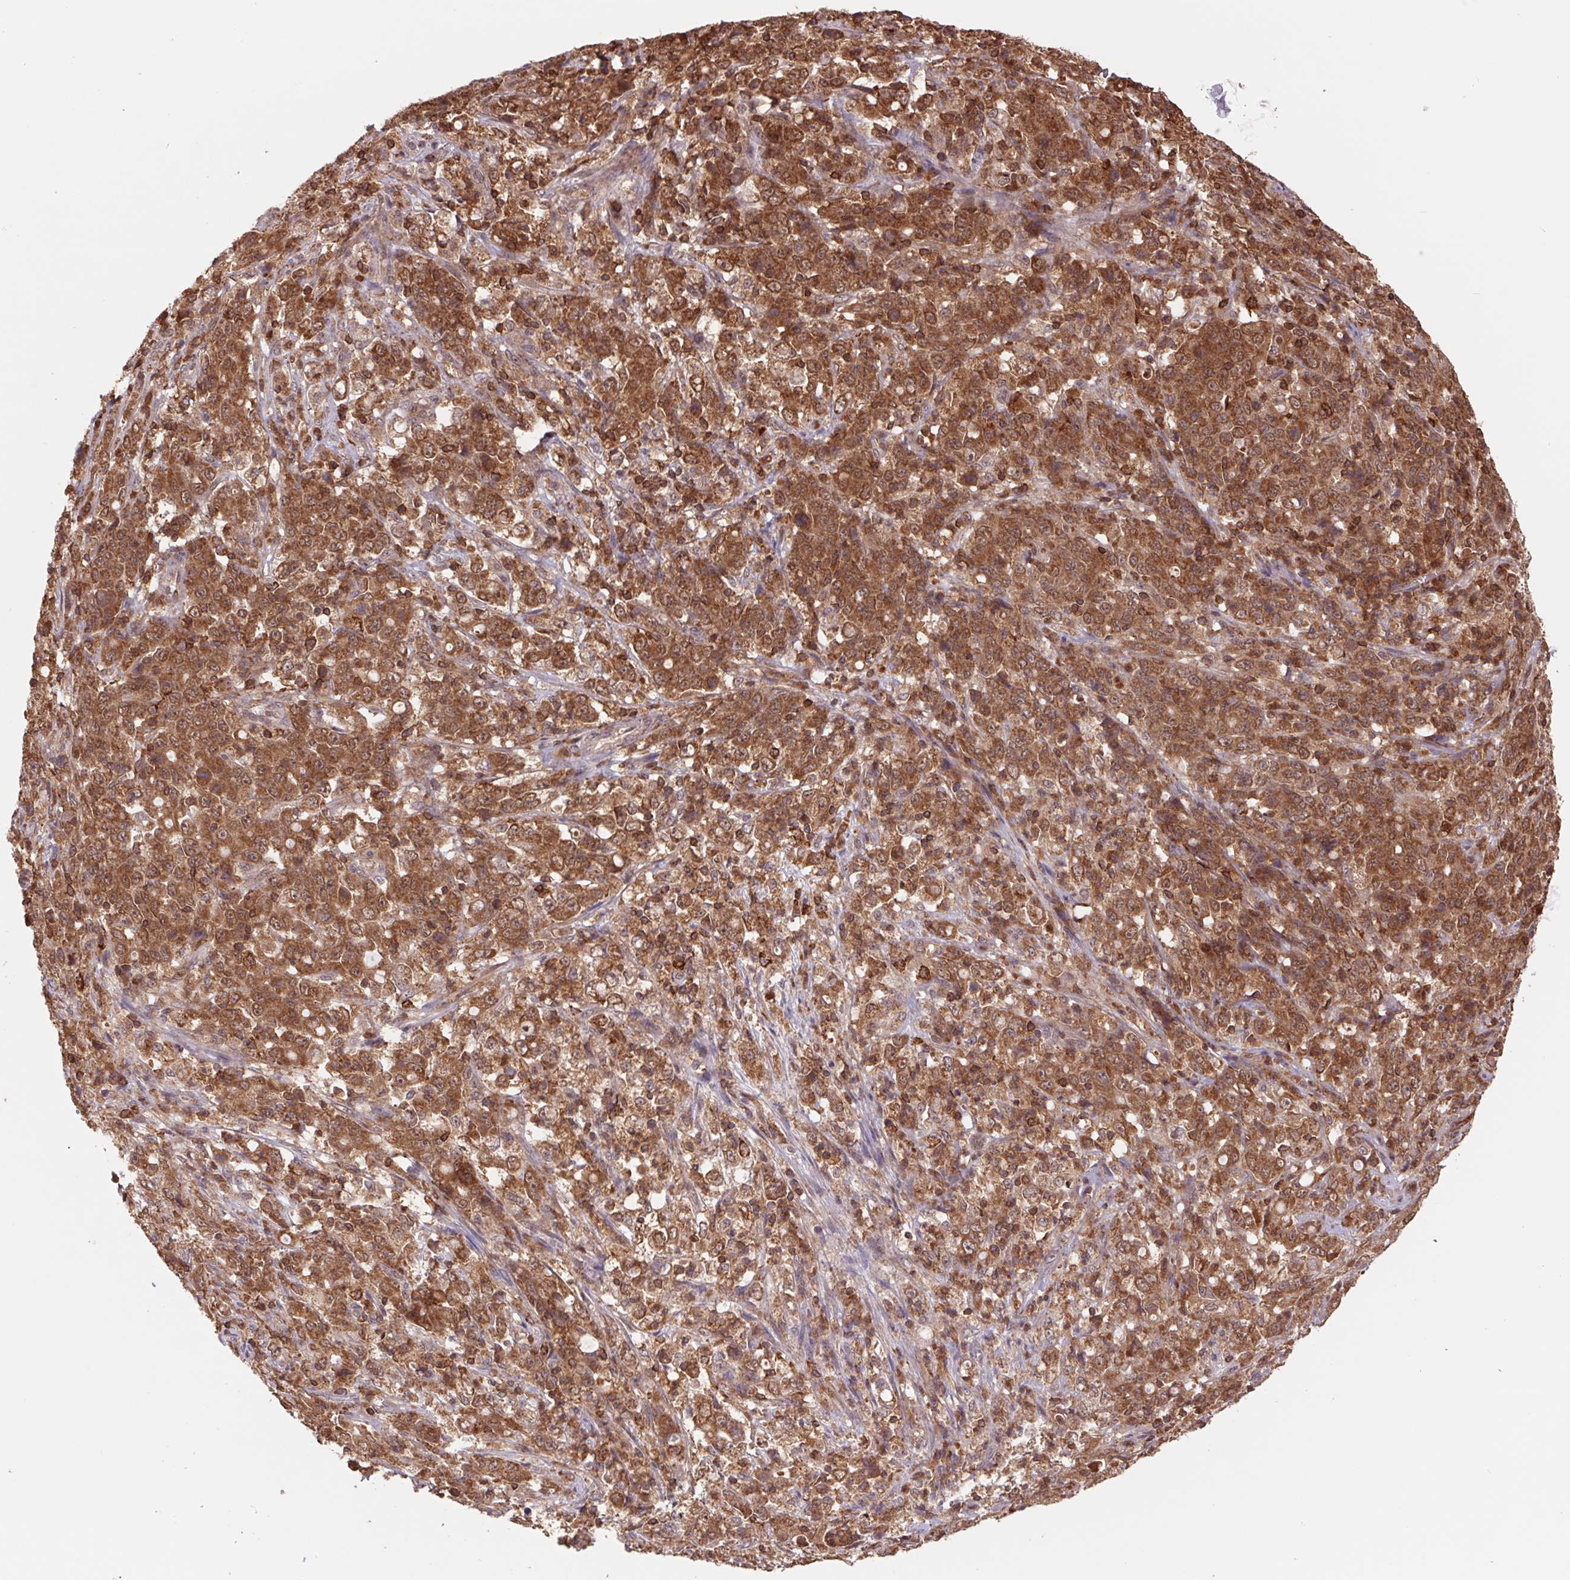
{"staining": {"intensity": "strong", "quantity": ">75%", "location": "cytoplasmic/membranous"}, "tissue": "stomach cancer", "cell_type": "Tumor cells", "image_type": "cancer", "snomed": [{"axis": "morphology", "description": "Adenocarcinoma, NOS"}, {"axis": "topography", "description": "Stomach, lower"}], "caption": "Approximately >75% of tumor cells in human stomach cancer (adenocarcinoma) display strong cytoplasmic/membranous protein positivity as visualized by brown immunohistochemical staining.", "gene": "URM1", "patient": {"sex": "female", "age": 71}}